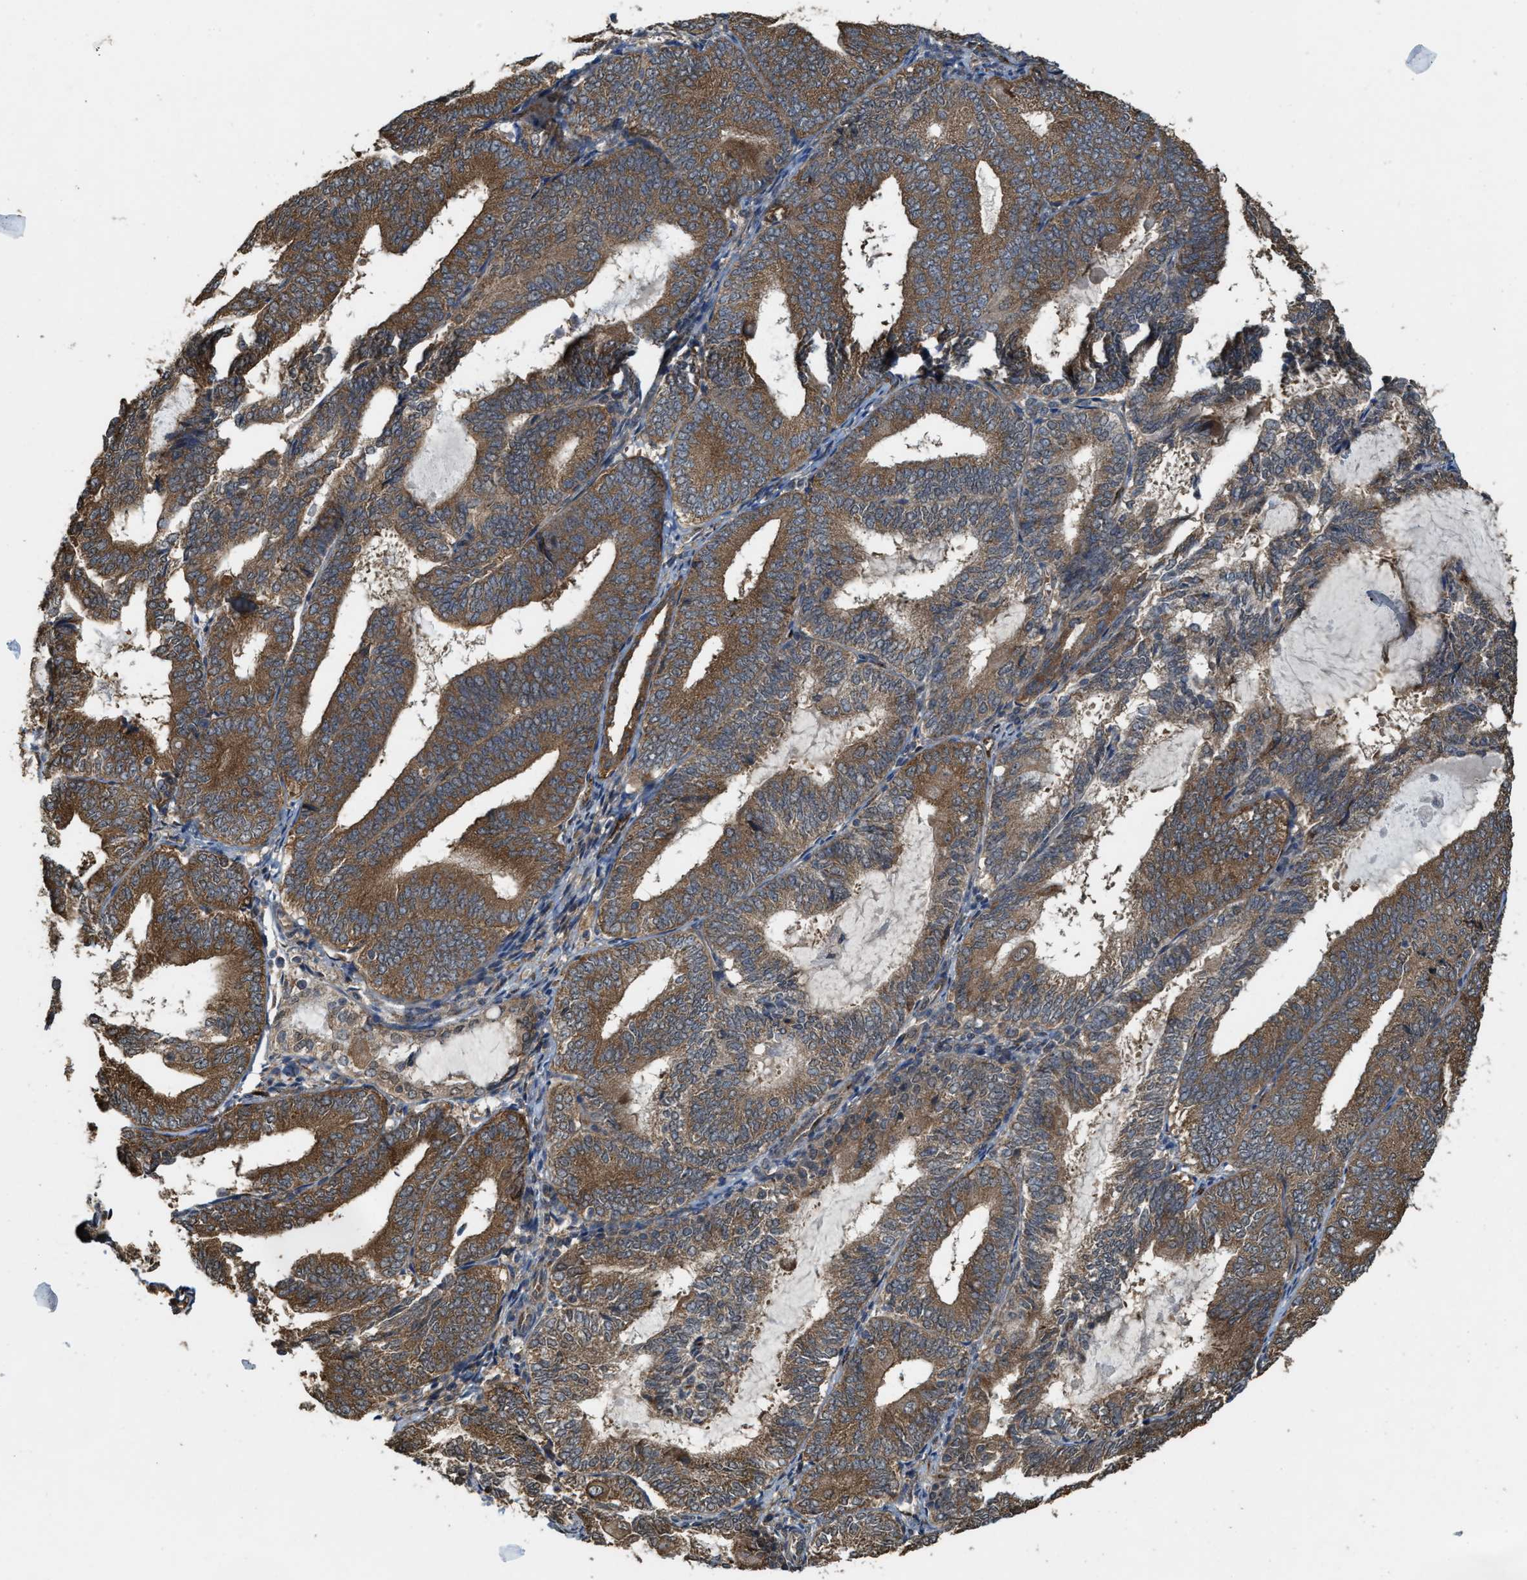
{"staining": {"intensity": "moderate", "quantity": ">75%", "location": "cytoplasmic/membranous"}, "tissue": "endometrial cancer", "cell_type": "Tumor cells", "image_type": "cancer", "snomed": [{"axis": "morphology", "description": "Adenocarcinoma, NOS"}, {"axis": "topography", "description": "Endometrium"}], "caption": "A micrograph of adenocarcinoma (endometrial) stained for a protein displays moderate cytoplasmic/membranous brown staining in tumor cells.", "gene": "ARHGEF5", "patient": {"sex": "female", "age": 81}}